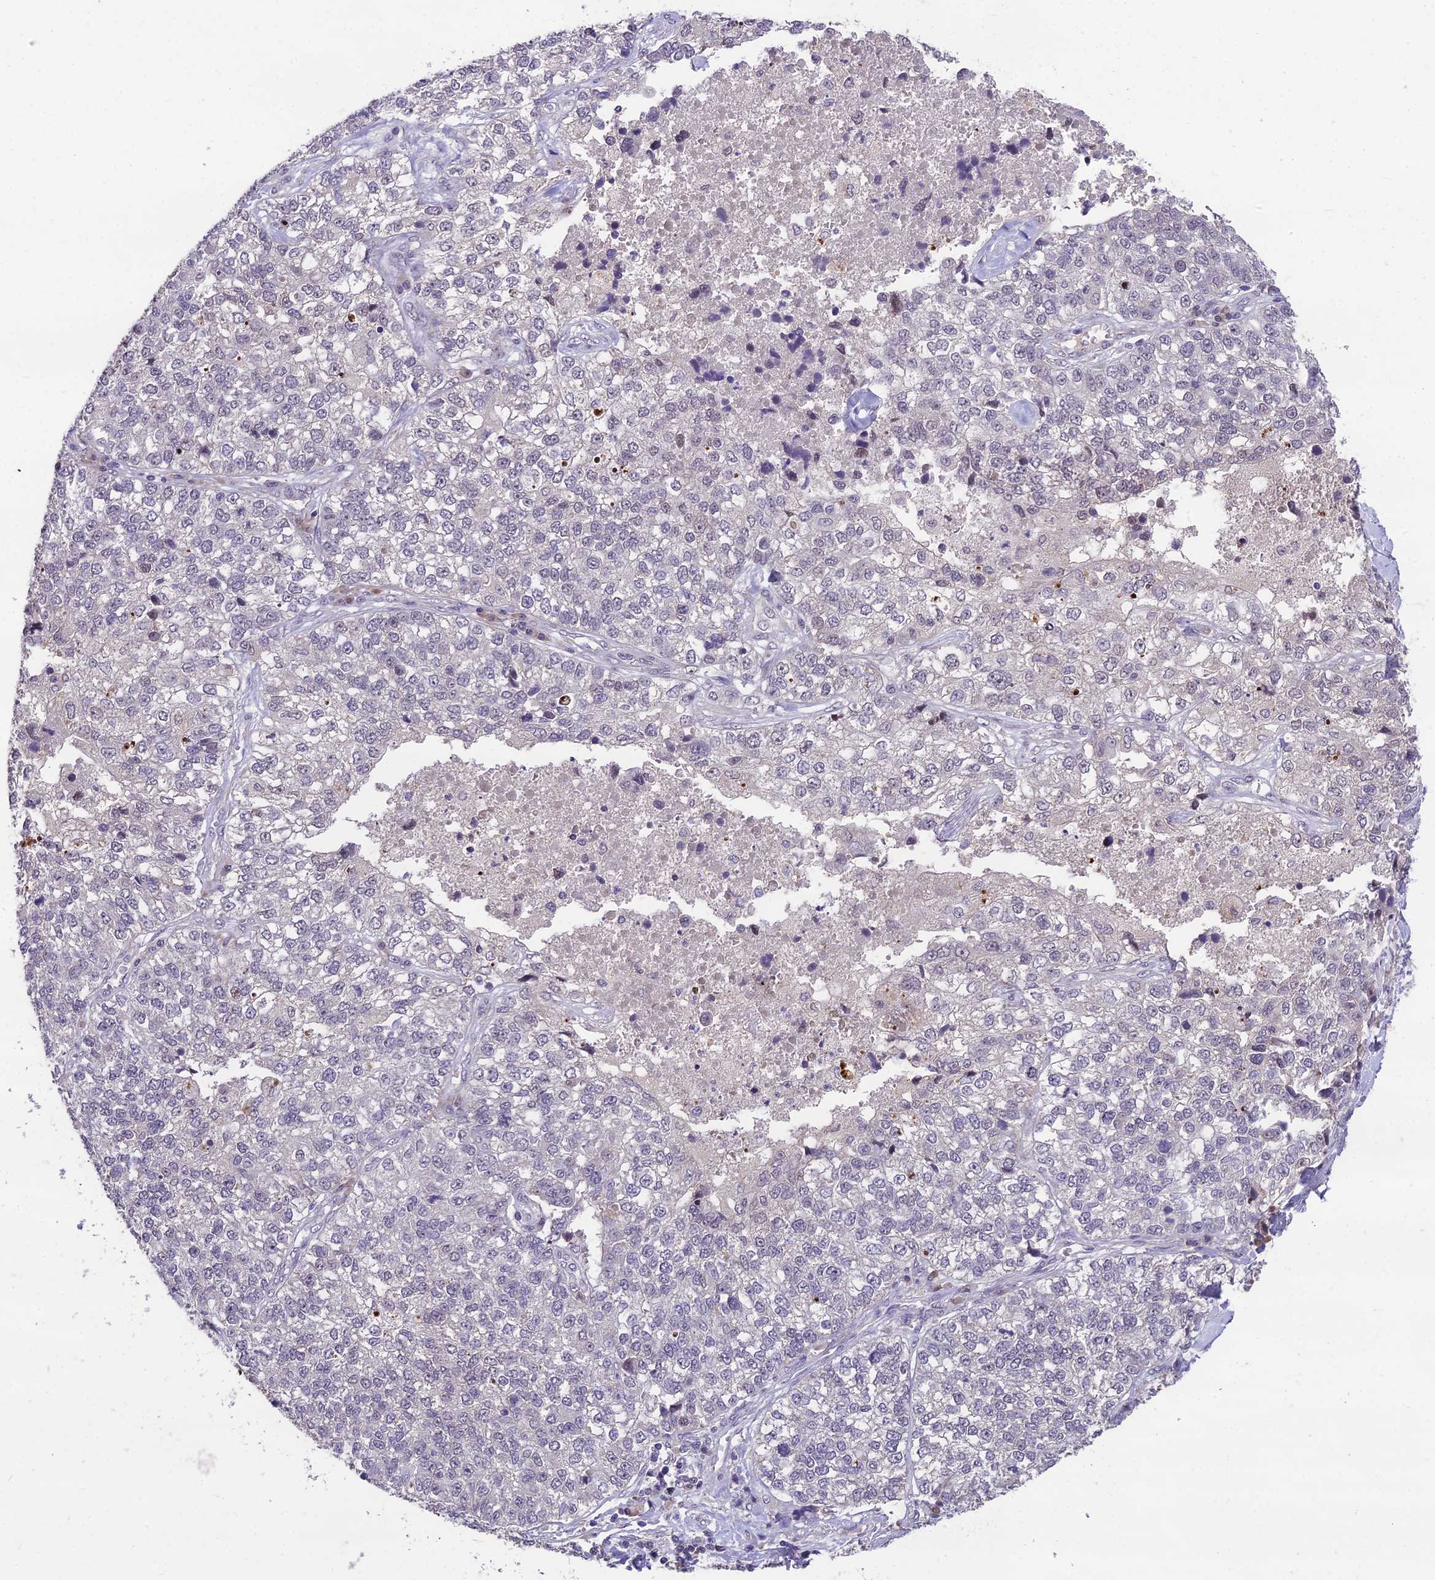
{"staining": {"intensity": "negative", "quantity": "none", "location": "none"}, "tissue": "lung cancer", "cell_type": "Tumor cells", "image_type": "cancer", "snomed": [{"axis": "morphology", "description": "Adenocarcinoma, NOS"}, {"axis": "topography", "description": "Lung"}], "caption": "Lung cancer was stained to show a protein in brown. There is no significant staining in tumor cells.", "gene": "ZNF333", "patient": {"sex": "male", "age": 49}}